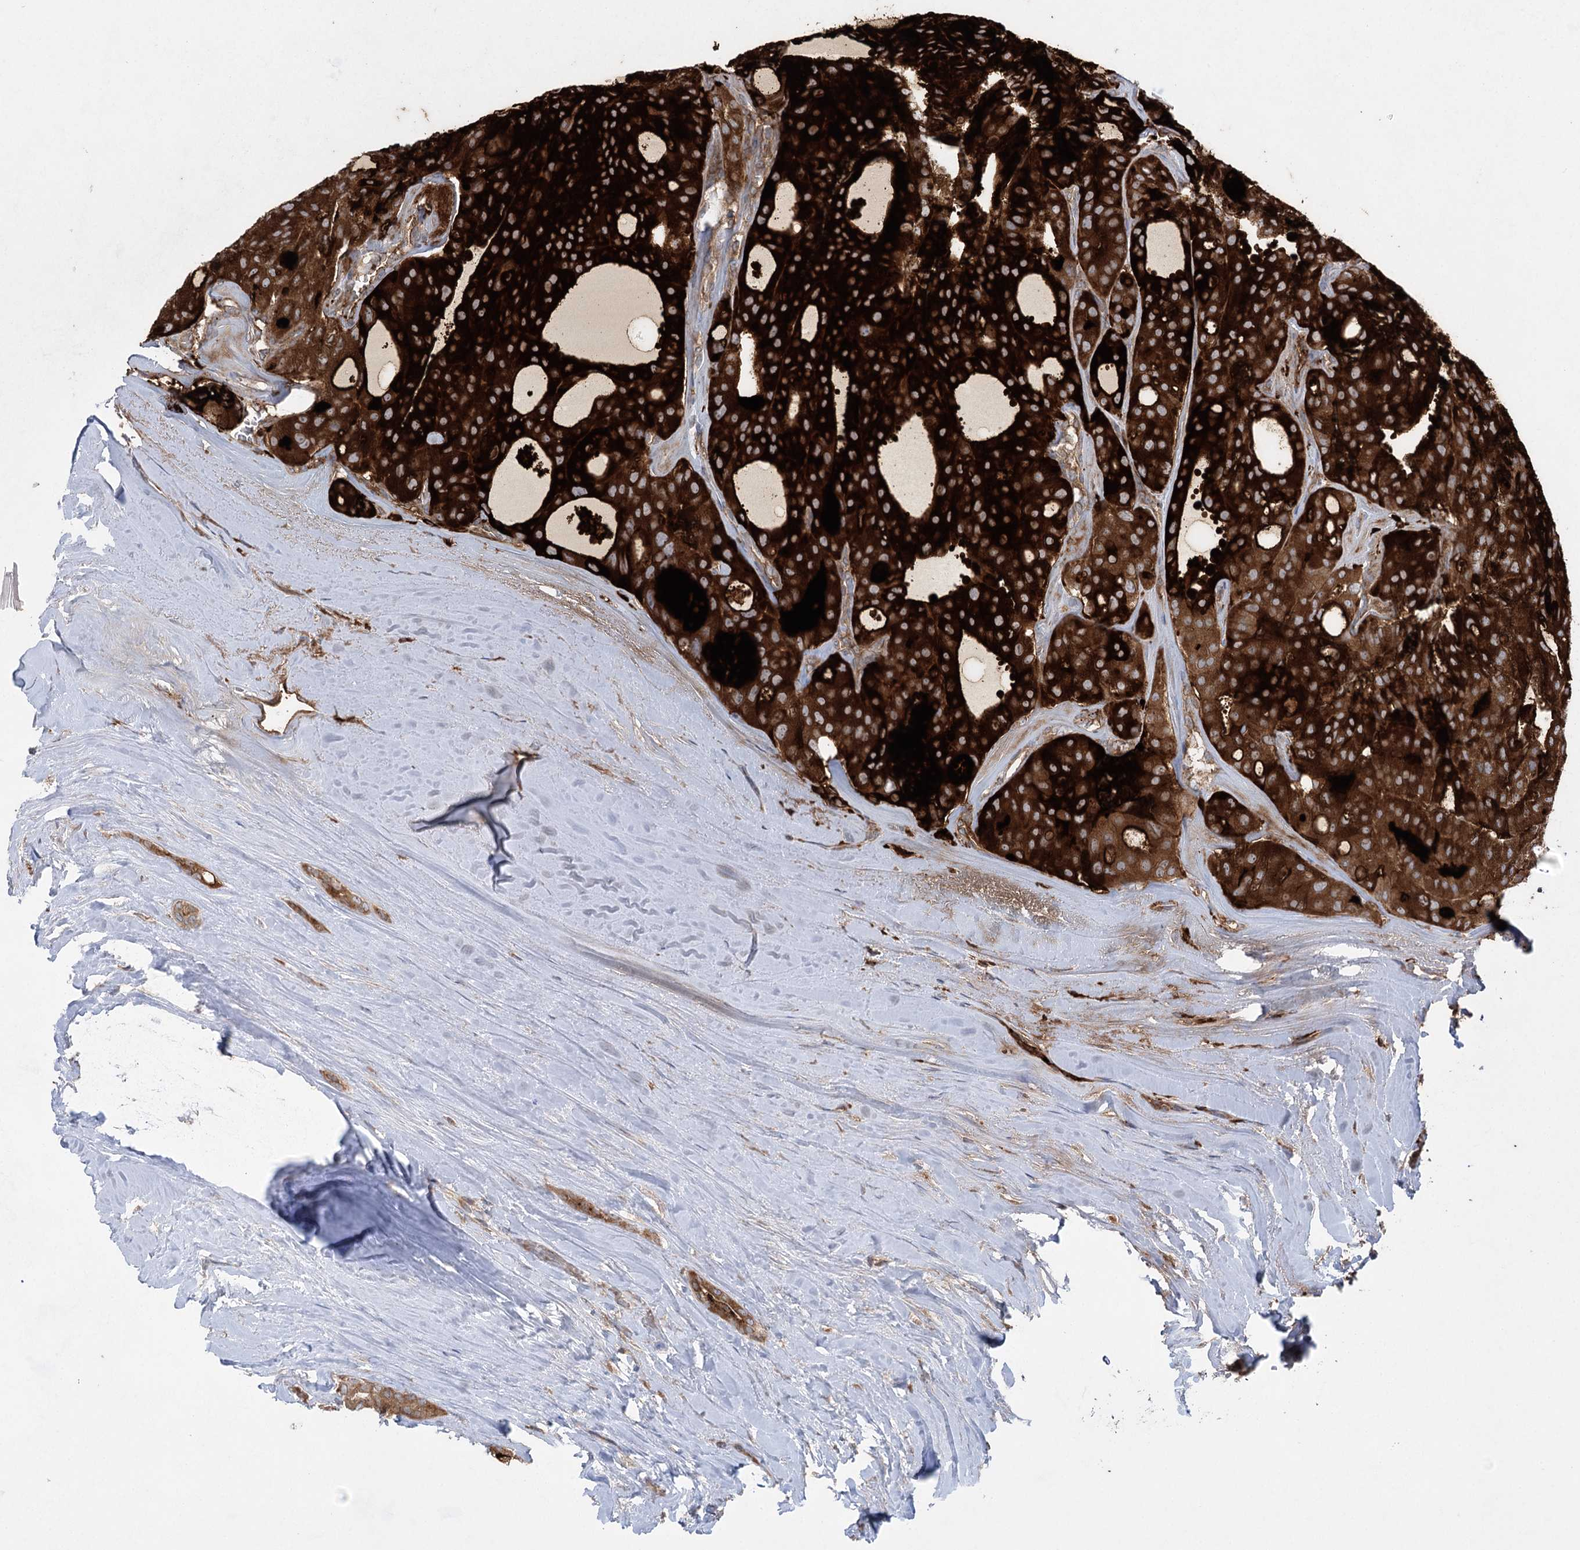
{"staining": {"intensity": "strong", "quantity": ">75%", "location": "cytoplasmic/membranous"}, "tissue": "thyroid cancer", "cell_type": "Tumor cells", "image_type": "cancer", "snomed": [{"axis": "morphology", "description": "Follicular adenoma carcinoma, NOS"}, {"axis": "topography", "description": "Thyroid gland"}], "caption": "Immunohistochemical staining of human thyroid cancer (follicular adenoma carcinoma) shows high levels of strong cytoplasmic/membranous staining in about >75% of tumor cells.", "gene": "EIF3A", "patient": {"sex": "male", "age": 75}}